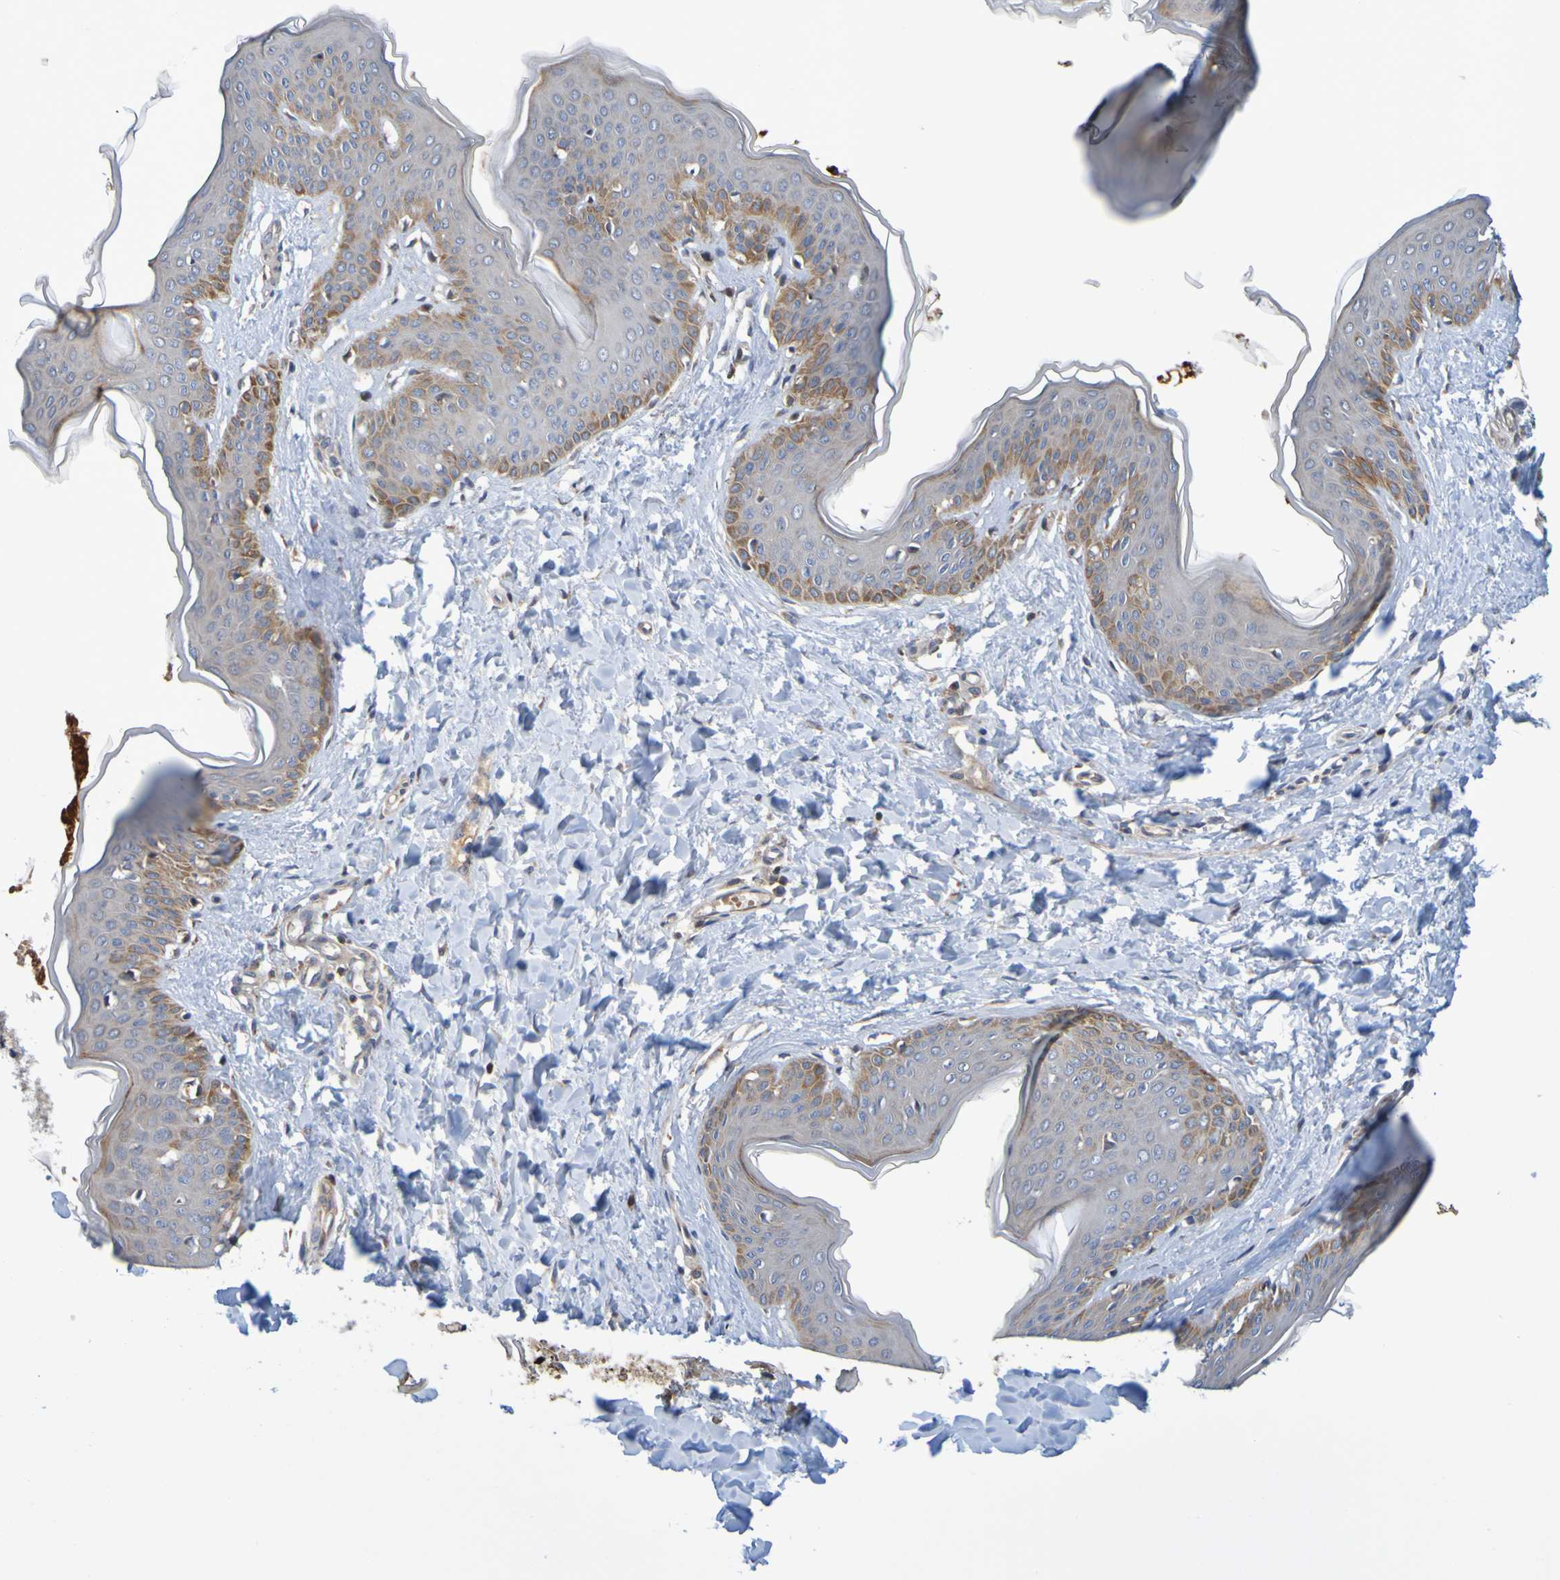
{"staining": {"intensity": "negative", "quantity": "none", "location": "none"}, "tissue": "skin", "cell_type": "Fibroblasts", "image_type": "normal", "snomed": [{"axis": "morphology", "description": "Normal tissue, NOS"}, {"axis": "topography", "description": "Skin"}], "caption": "Unremarkable skin was stained to show a protein in brown. There is no significant staining in fibroblasts. Nuclei are stained in blue.", "gene": "CCDC51", "patient": {"sex": "female", "age": 17}}